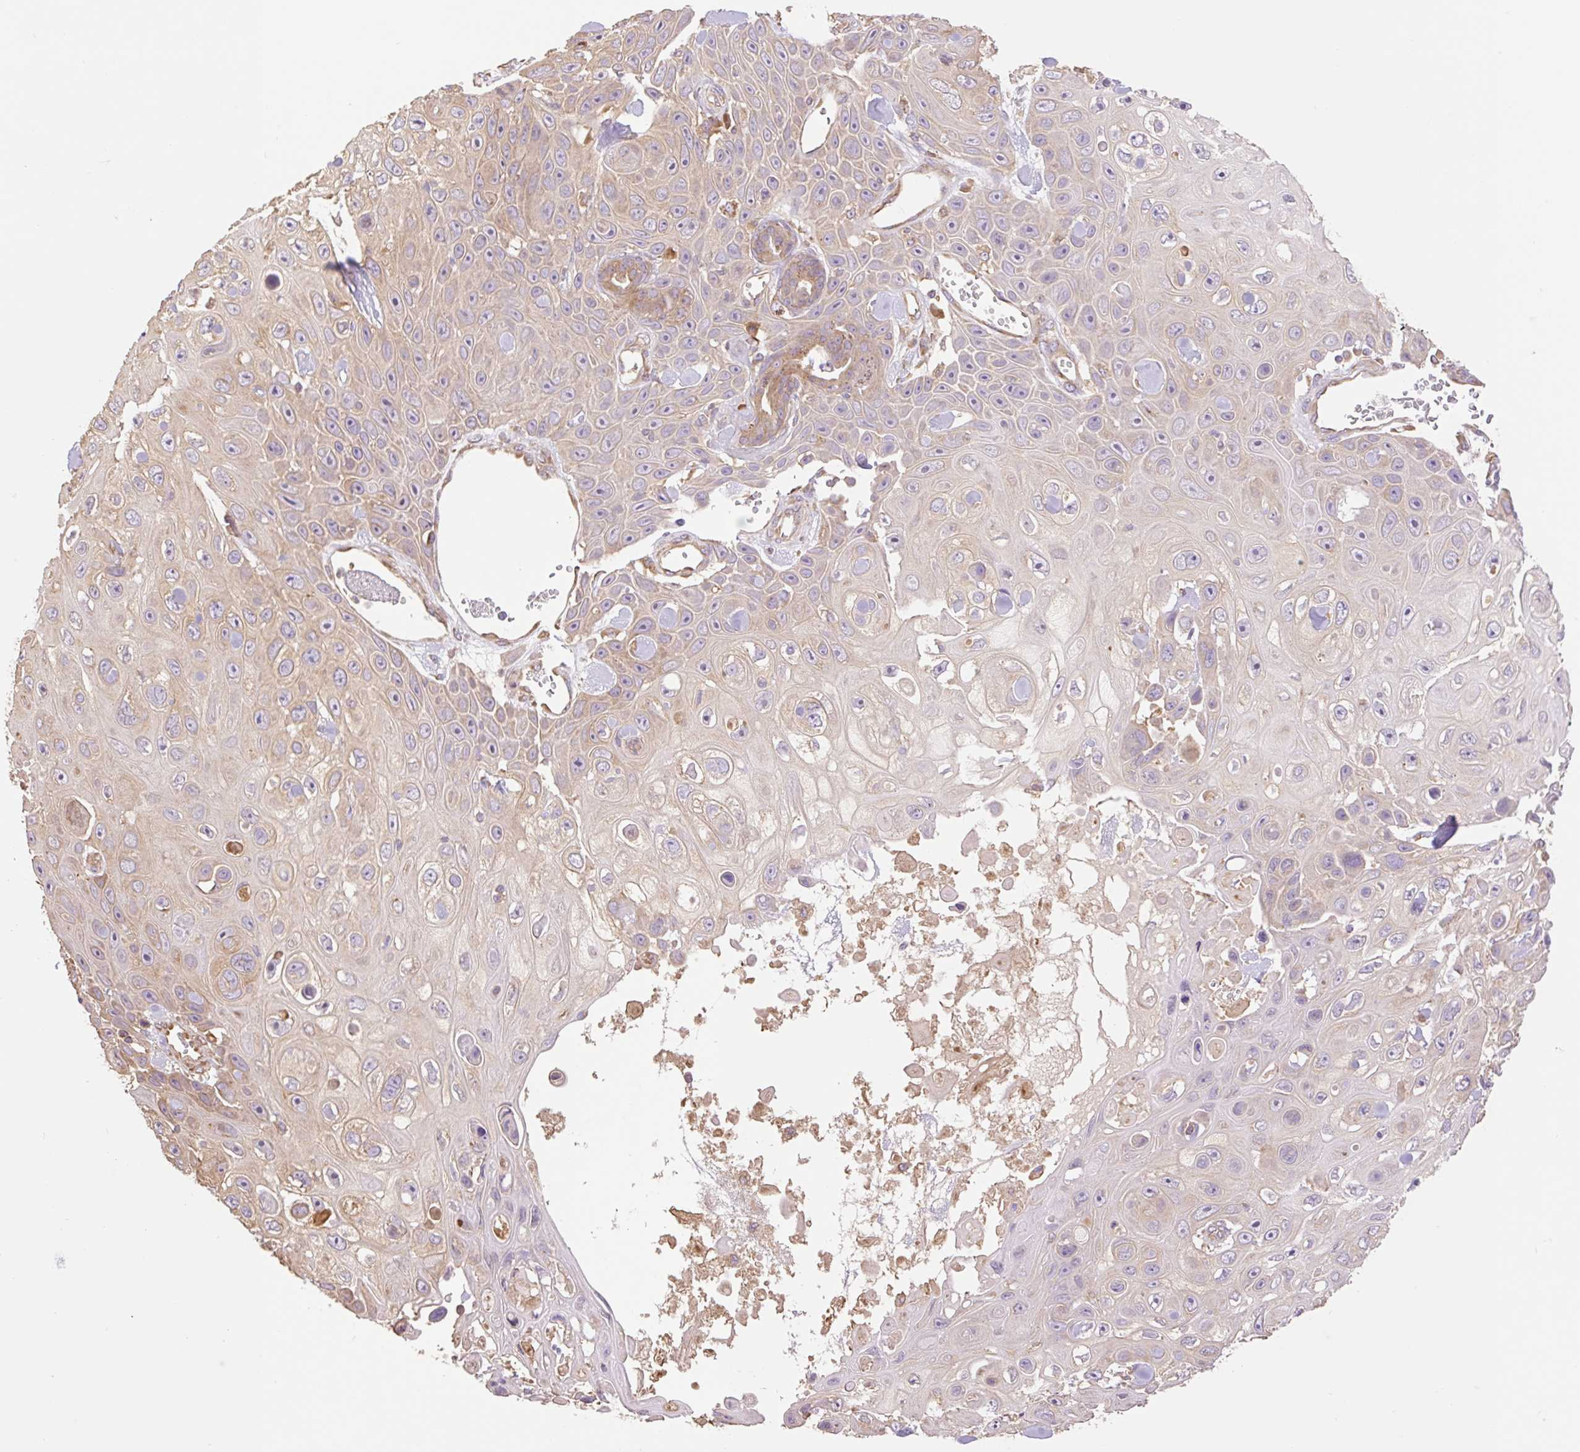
{"staining": {"intensity": "weak", "quantity": "25%-75%", "location": "cytoplasmic/membranous"}, "tissue": "skin cancer", "cell_type": "Tumor cells", "image_type": "cancer", "snomed": [{"axis": "morphology", "description": "Squamous cell carcinoma, NOS"}, {"axis": "topography", "description": "Skin"}], "caption": "Tumor cells display low levels of weak cytoplasmic/membranous staining in about 25%-75% of cells in squamous cell carcinoma (skin).", "gene": "DESI1", "patient": {"sex": "male", "age": 82}}